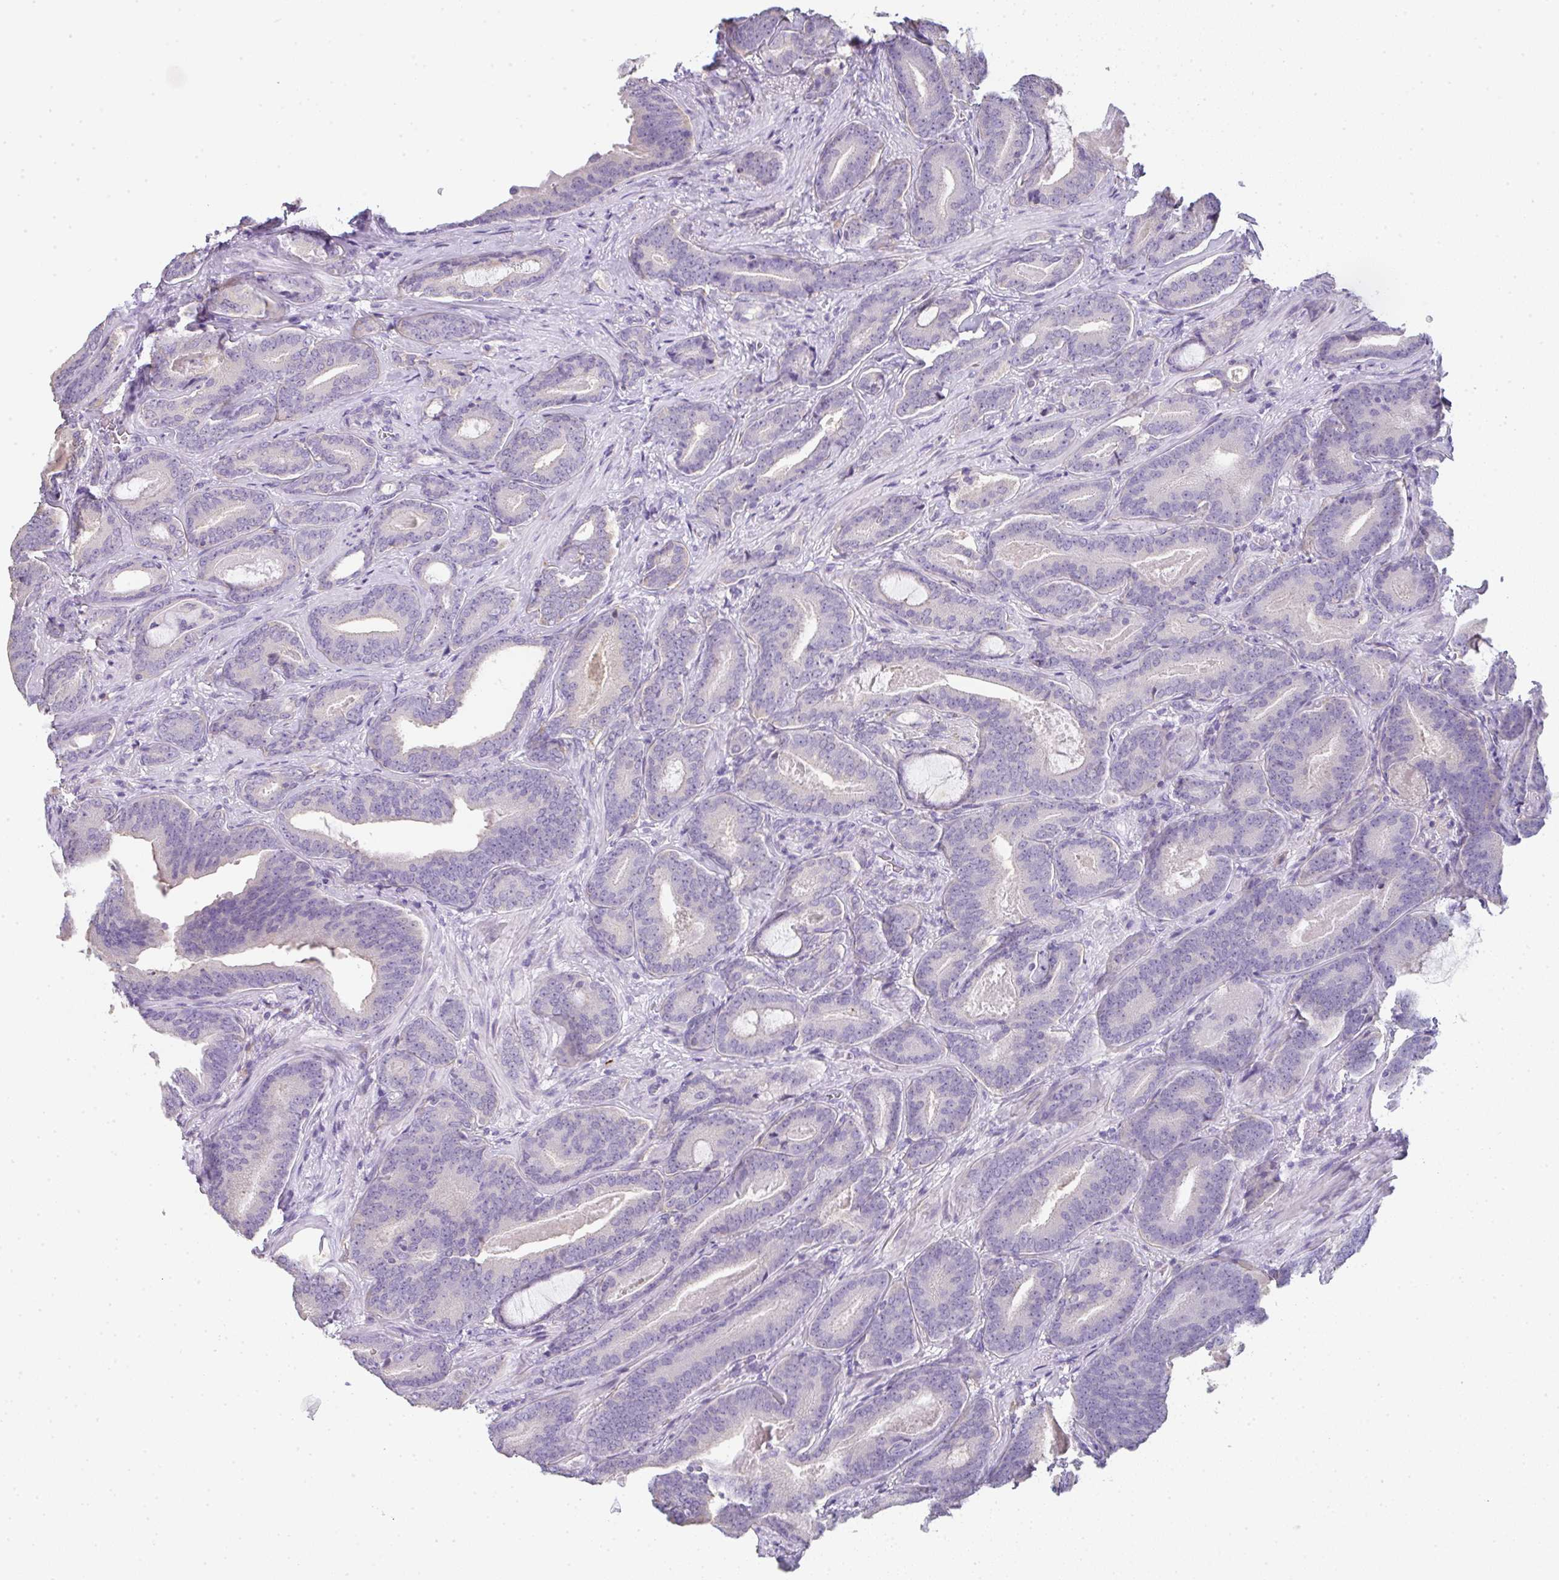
{"staining": {"intensity": "negative", "quantity": "none", "location": "none"}, "tissue": "prostate cancer", "cell_type": "Tumor cells", "image_type": "cancer", "snomed": [{"axis": "morphology", "description": "Adenocarcinoma, Low grade"}, {"axis": "topography", "description": "Prostate and seminal vesicle, NOS"}], "caption": "A photomicrograph of prostate cancer stained for a protein demonstrates no brown staining in tumor cells. (DAB (3,3'-diaminobenzidine) immunohistochemistry (IHC) with hematoxylin counter stain).", "gene": "LPAR4", "patient": {"sex": "male", "age": 61}}